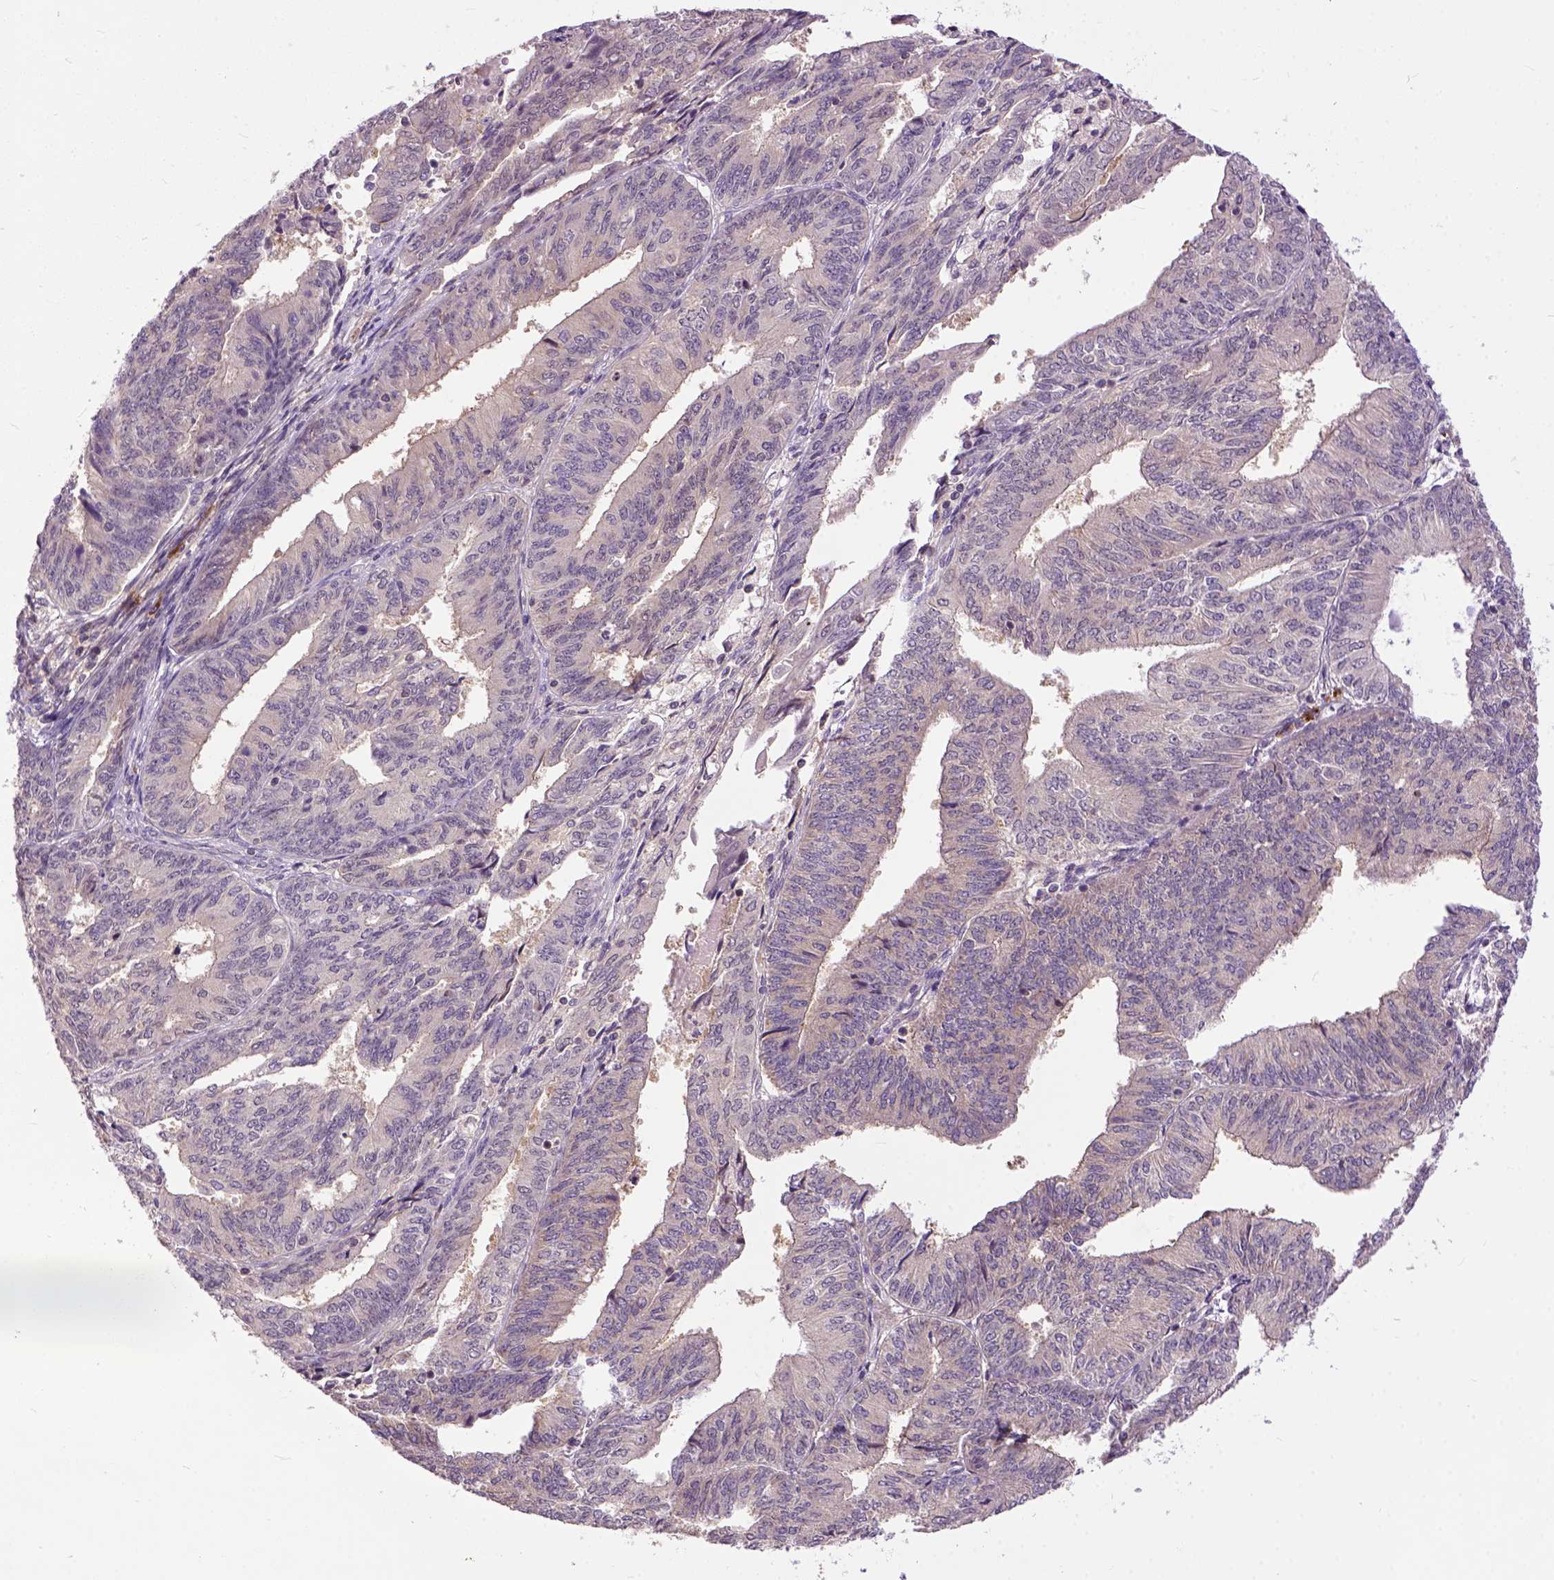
{"staining": {"intensity": "weak", "quantity": "25%-75%", "location": "cytoplasmic/membranous"}, "tissue": "endometrial cancer", "cell_type": "Tumor cells", "image_type": "cancer", "snomed": [{"axis": "morphology", "description": "Adenocarcinoma, NOS"}, {"axis": "topography", "description": "Endometrium"}], "caption": "Immunohistochemical staining of human endometrial cancer (adenocarcinoma) reveals low levels of weak cytoplasmic/membranous protein staining in about 25%-75% of tumor cells.", "gene": "CPNE1", "patient": {"sex": "female", "age": 58}}